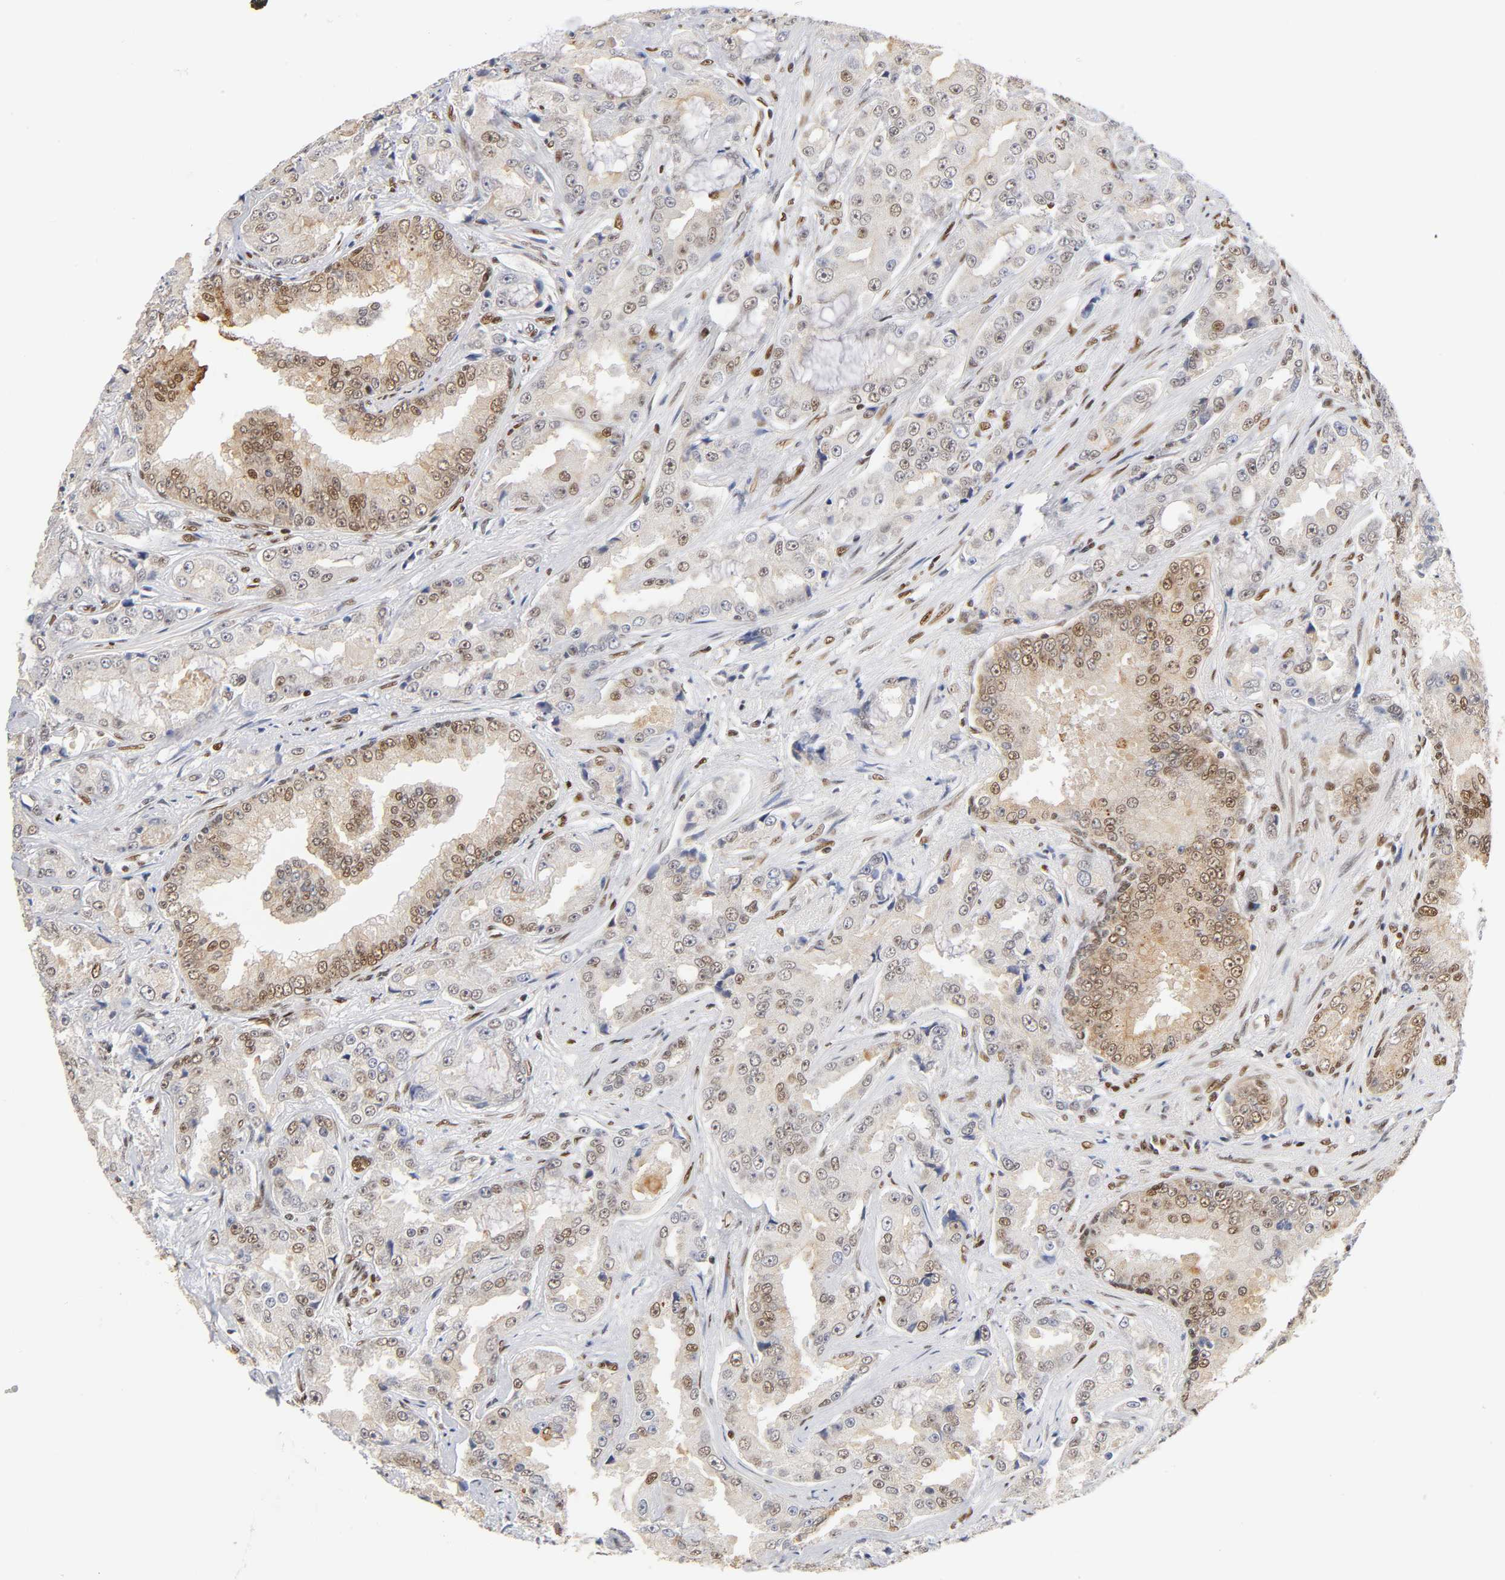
{"staining": {"intensity": "moderate", "quantity": "25%-75%", "location": "cytoplasmic/membranous,nuclear"}, "tissue": "prostate cancer", "cell_type": "Tumor cells", "image_type": "cancer", "snomed": [{"axis": "morphology", "description": "Adenocarcinoma, High grade"}, {"axis": "topography", "description": "Prostate"}], "caption": "A photomicrograph of human prostate cancer (adenocarcinoma (high-grade)) stained for a protein demonstrates moderate cytoplasmic/membranous and nuclear brown staining in tumor cells. (brown staining indicates protein expression, while blue staining denotes nuclei).", "gene": "NR3C1", "patient": {"sex": "male", "age": 73}}